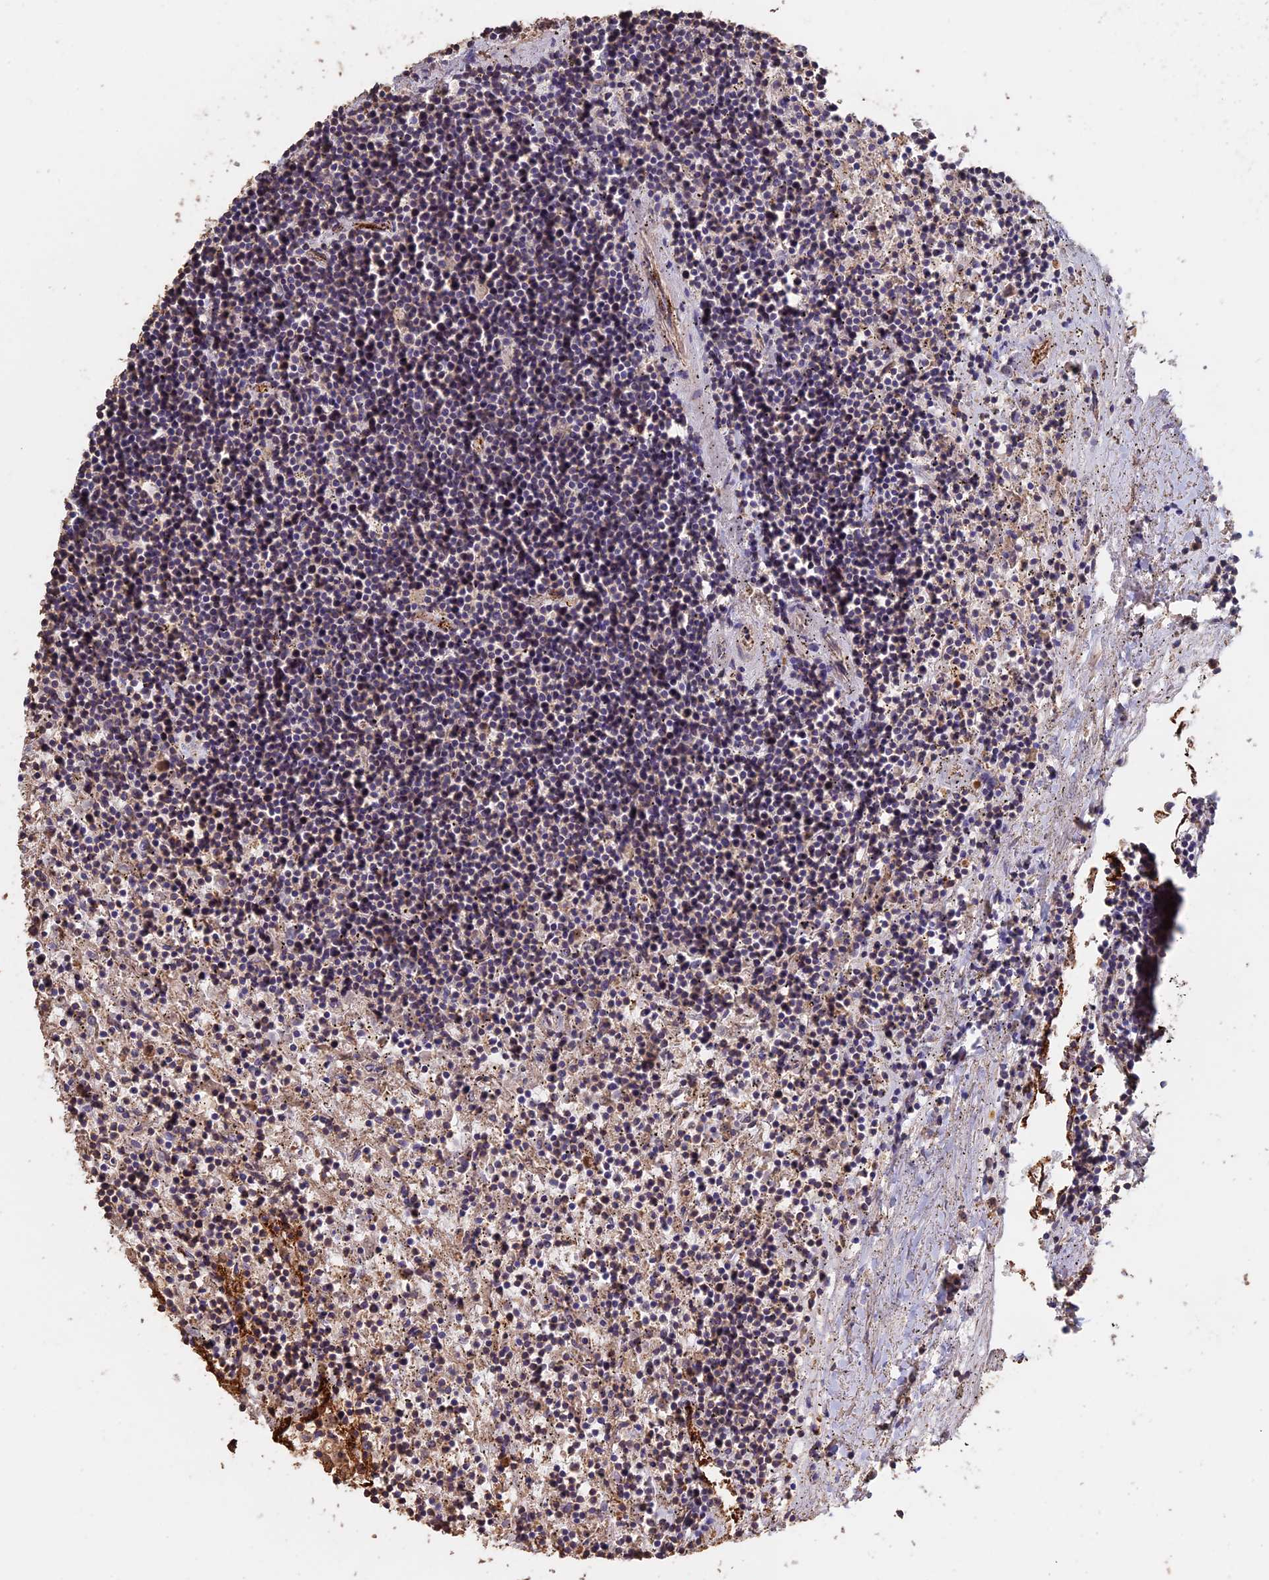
{"staining": {"intensity": "negative", "quantity": "none", "location": "none"}, "tissue": "lymphoma", "cell_type": "Tumor cells", "image_type": "cancer", "snomed": [{"axis": "morphology", "description": "Malignant lymphoma, non-Hodgkin's type, Low grade"}, {"axis": "topography", "description": "Spleen"}], "caption": "IHC image of neoplastic tissue: low-grade malignant lymphoma, non-Hodgkin's type stained with DAB (3,3'-diaminobenzidine) shows no significant protein expression in tumor cells.", "gene": "PIGQ", "patient": {"sex": "male", "age": 76}}